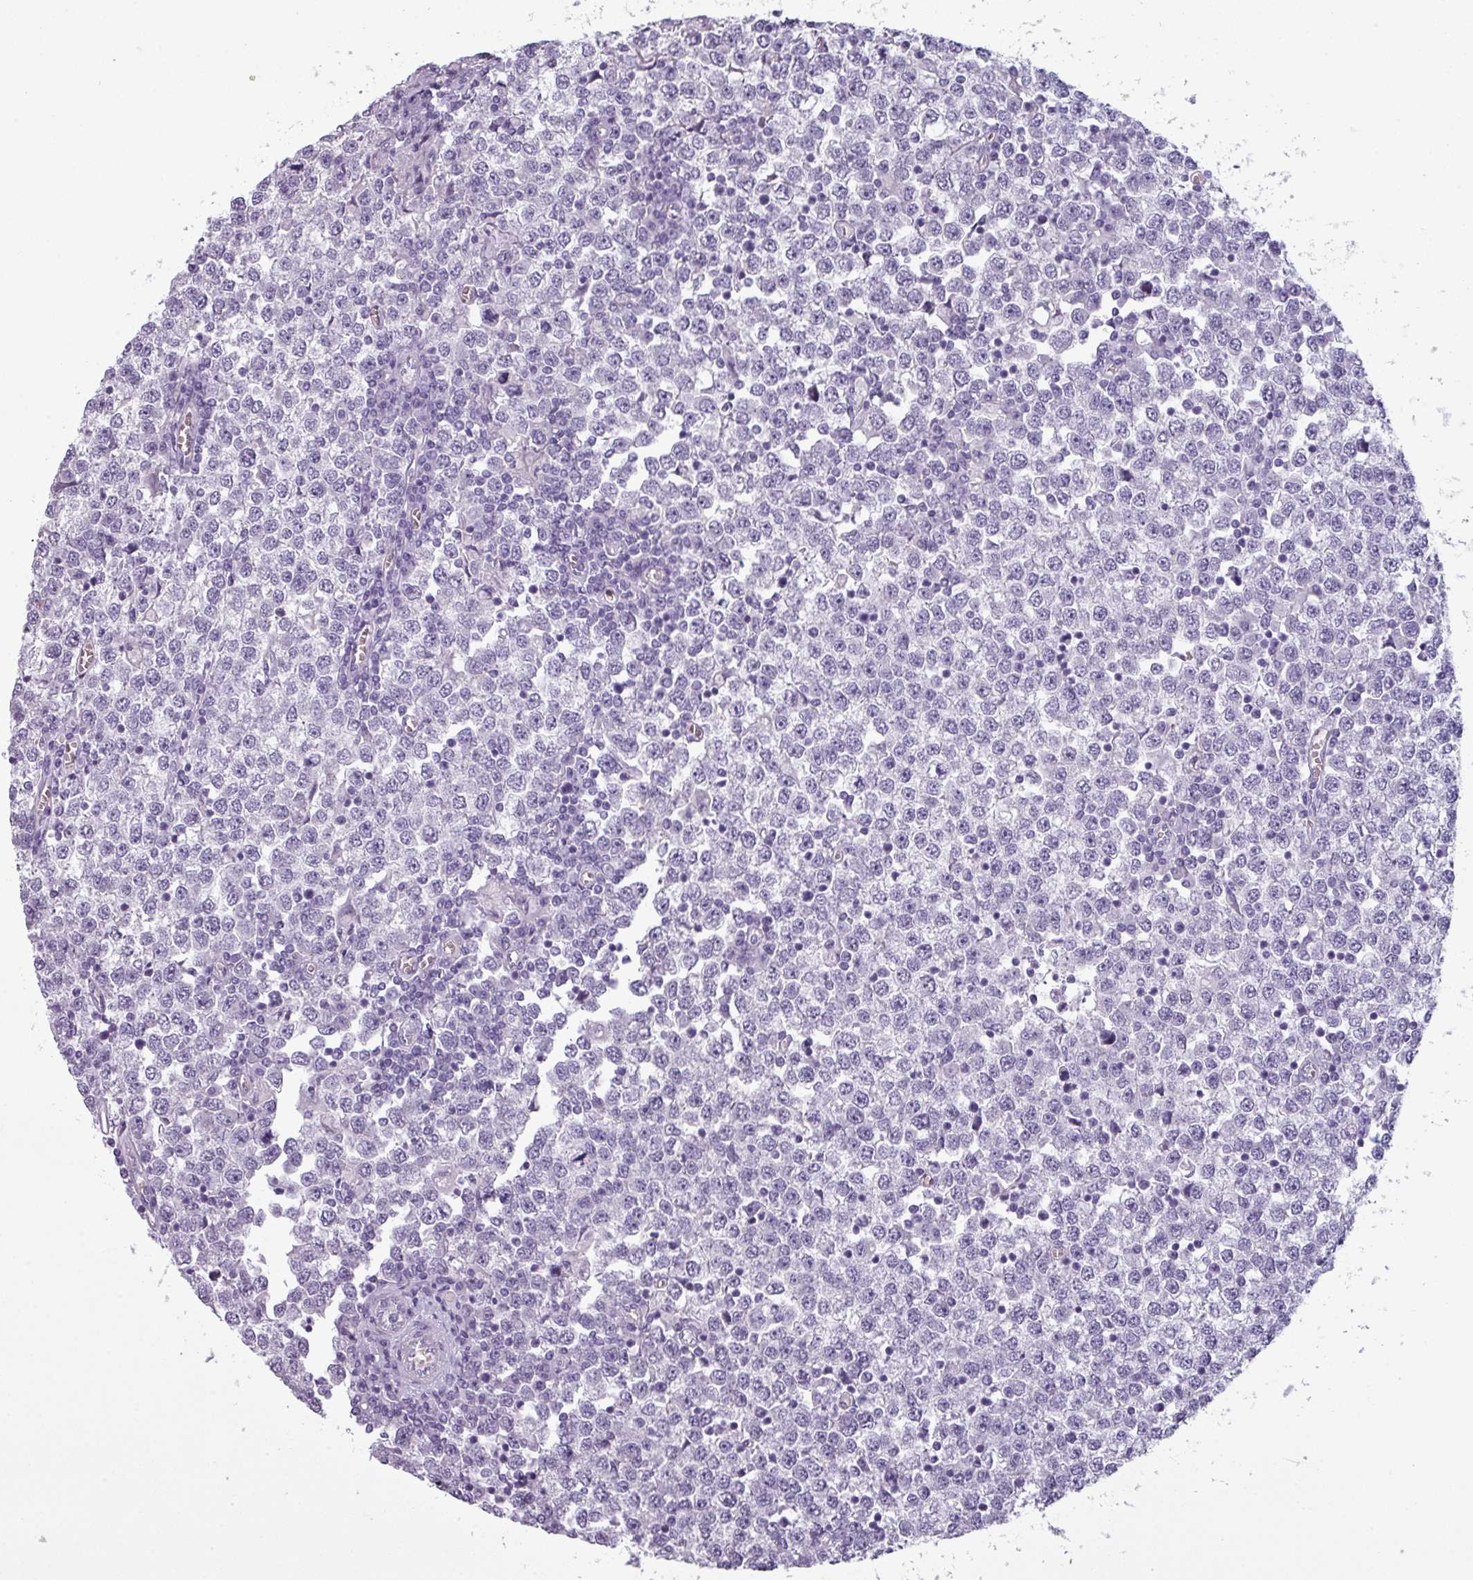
{"staining": {"intensity": "negative", "quantity": "none", "location": "none"}, "tissue": "testis cancer", "cell_type": "Tumor cells", "image_type": "cancer", "snomed": [{"axis": "morphology", "description": "Seminoma, NOS"}, {"axis": "topography", "description": "Testis"}], "caption": "Immunohistochemistry of seminoma (testis) demonstrates no expression in tumor cells. Brightfield microscopy of immunohistochemistry (IHC) stained with DAB (3,3'-diaminobenzidine) (brown) and hematoxylin (blue), captured at high magnification.", "gene": "AREL1", "patient": {"sex": "male", "age": 65}}